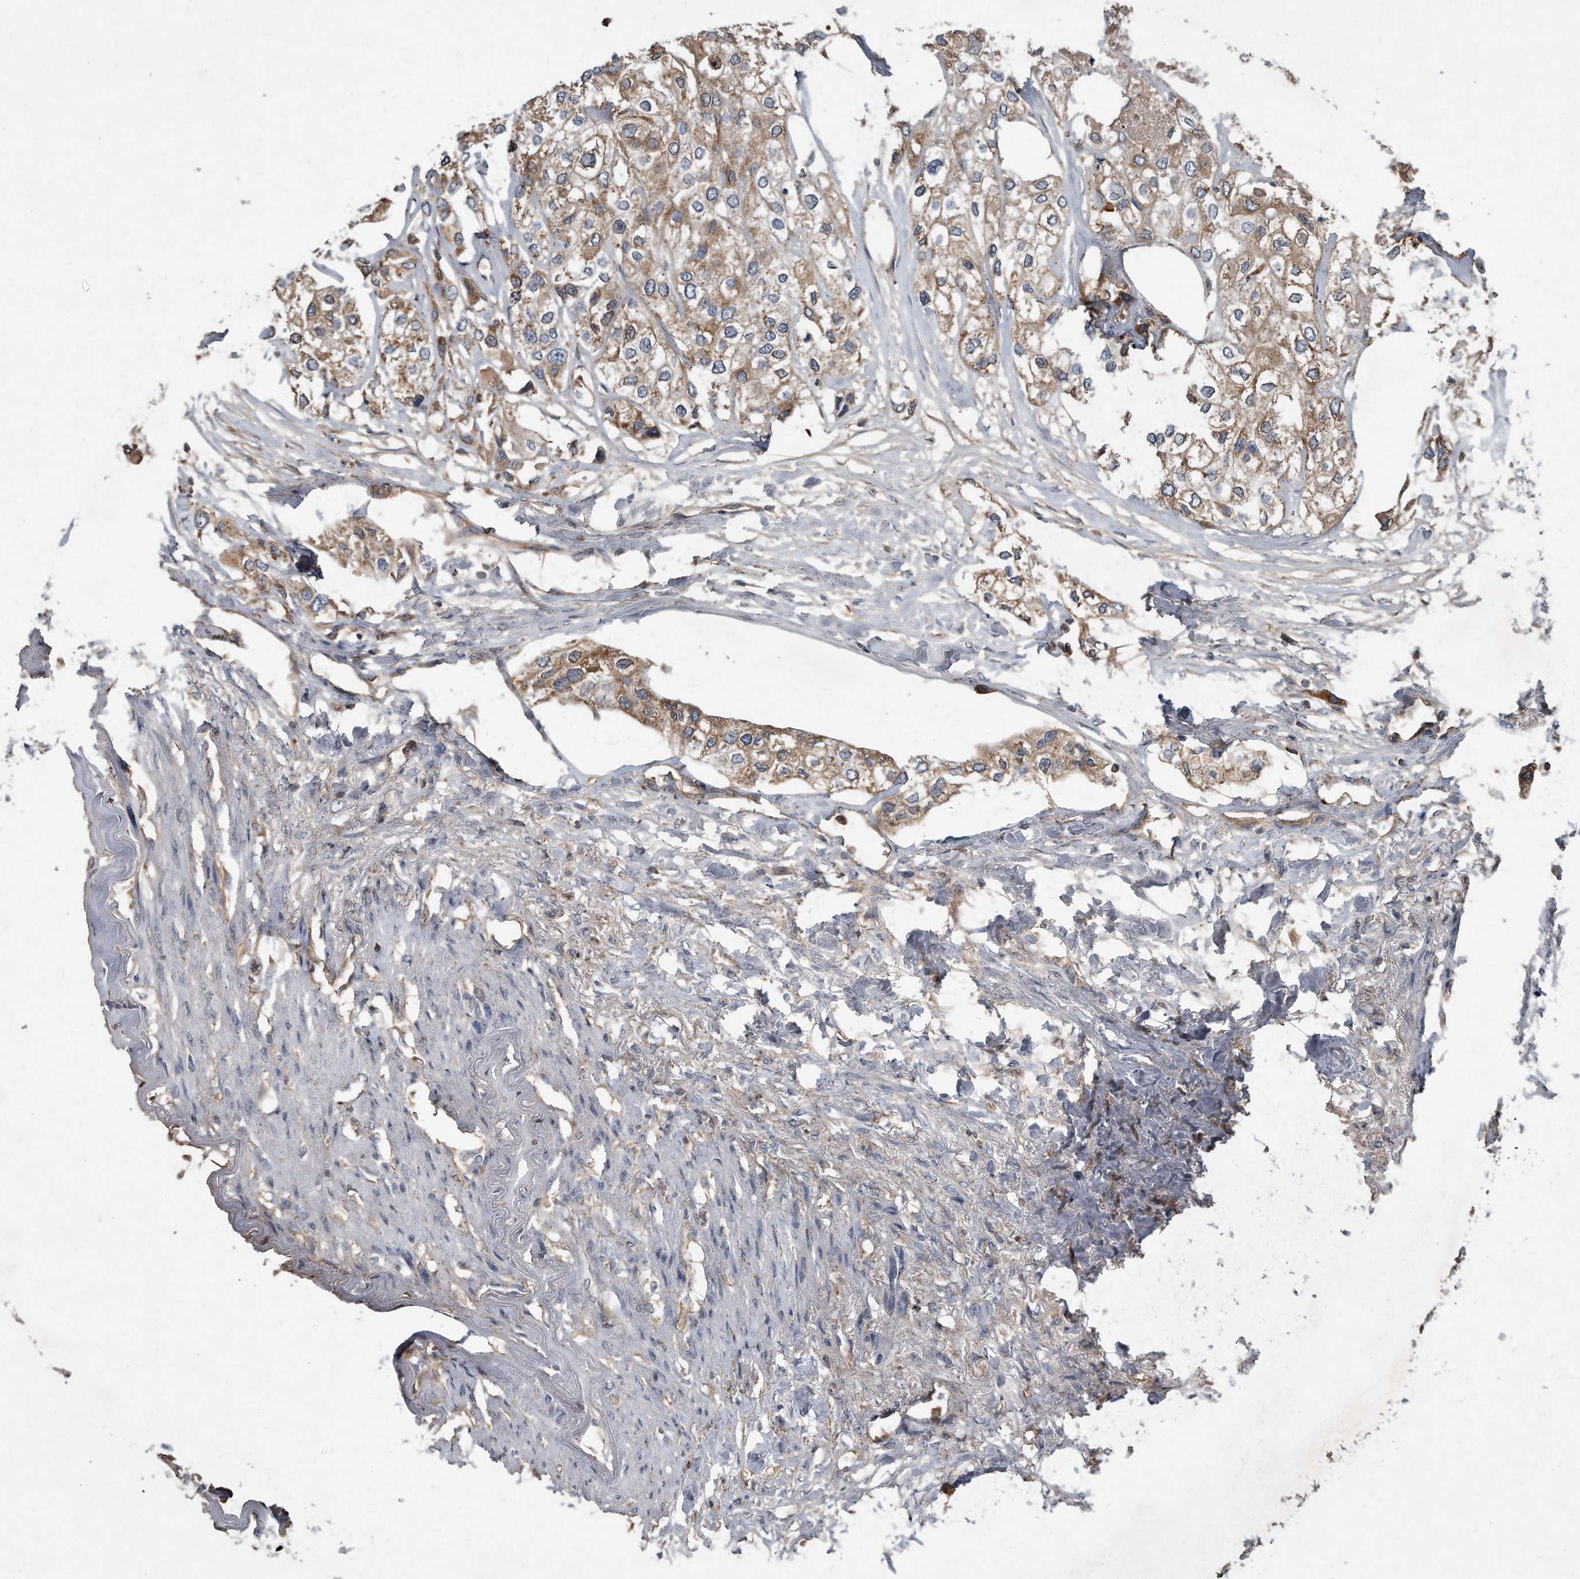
{"staining": {"intensity": "weak", "quantity": ">75%", "location": "cytoplasmic/membranous"}, "tissue": "urothelial cancer", "cell_type": "Tumor cells", "image_type": "cancer", "snomed": [{"axis": "morphology", "description": "Urothelial carcinoma, High grade"}, {"axis": "topography", "description": "Urinary bladder"}], "caption": "DAB immunohistochemical staining of high-grade urothelial carcinoma exhibits weak cytoplasmic/membranous protein positivity in about >75% of tumor cells.", "gene": "SDHA", "patient": {"sex": "male", "age": 64}}